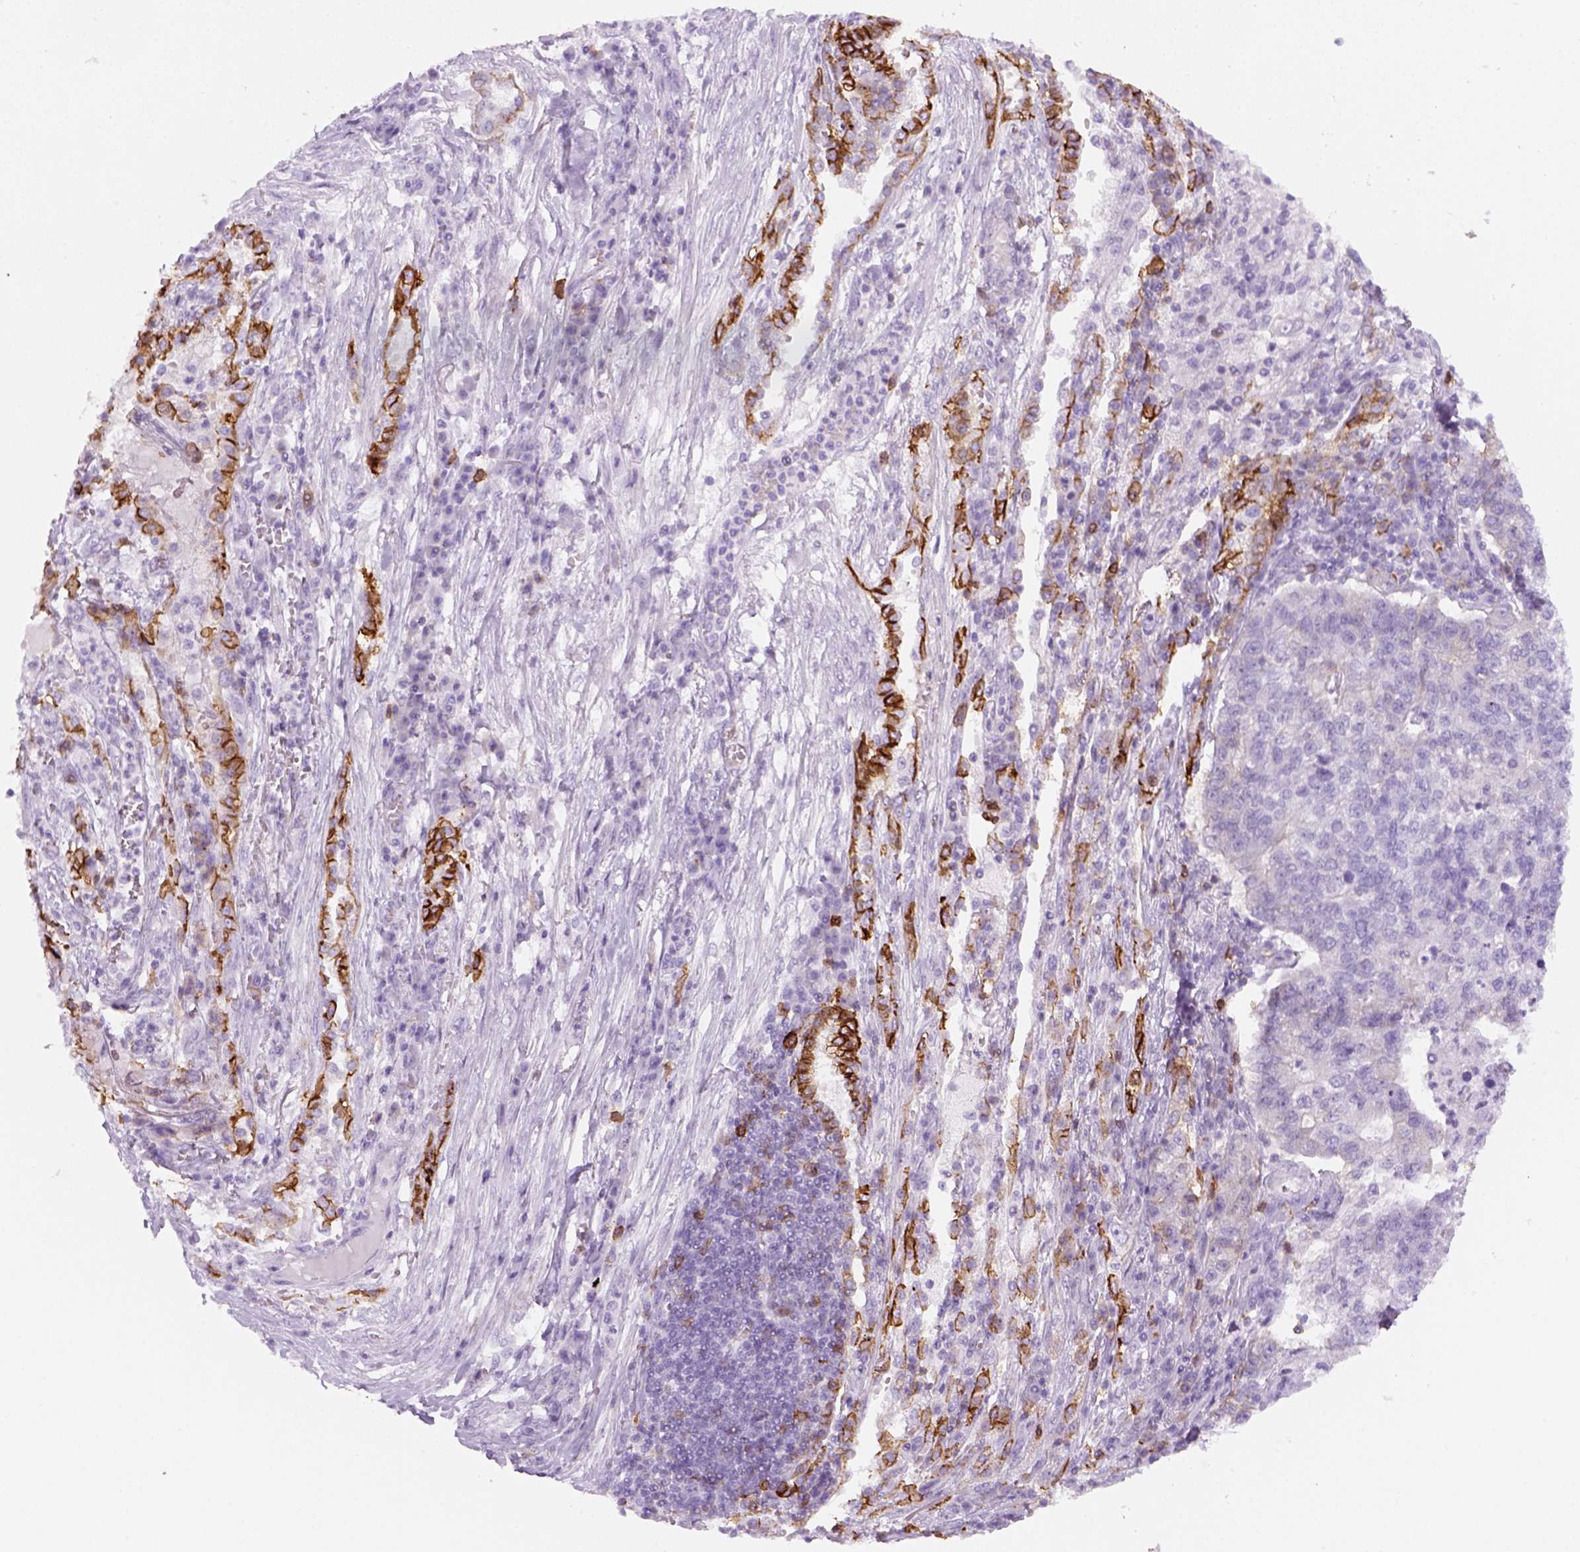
{"staining": {"intensity": "strong", "quantity": "<25%", "location": "cytoplasmic/membranous"}, "tissue": "lung cancer", "cell_type": "Tumor cells", "image_type": "cancer", "snomed": [{"axis": "morphology", "description": "Adenocarcinoma, NOS"}, {"axis": "topography", "description": "Lung"}], "caption": "Immunohistochemical staining of human lung adenocarcinoma reveals medium levels of strong cytoplasmic/membranous staining in about <25% of tumor cells.", "gene": "AQP3", "patient": {"sex": "male", "age": 57}}